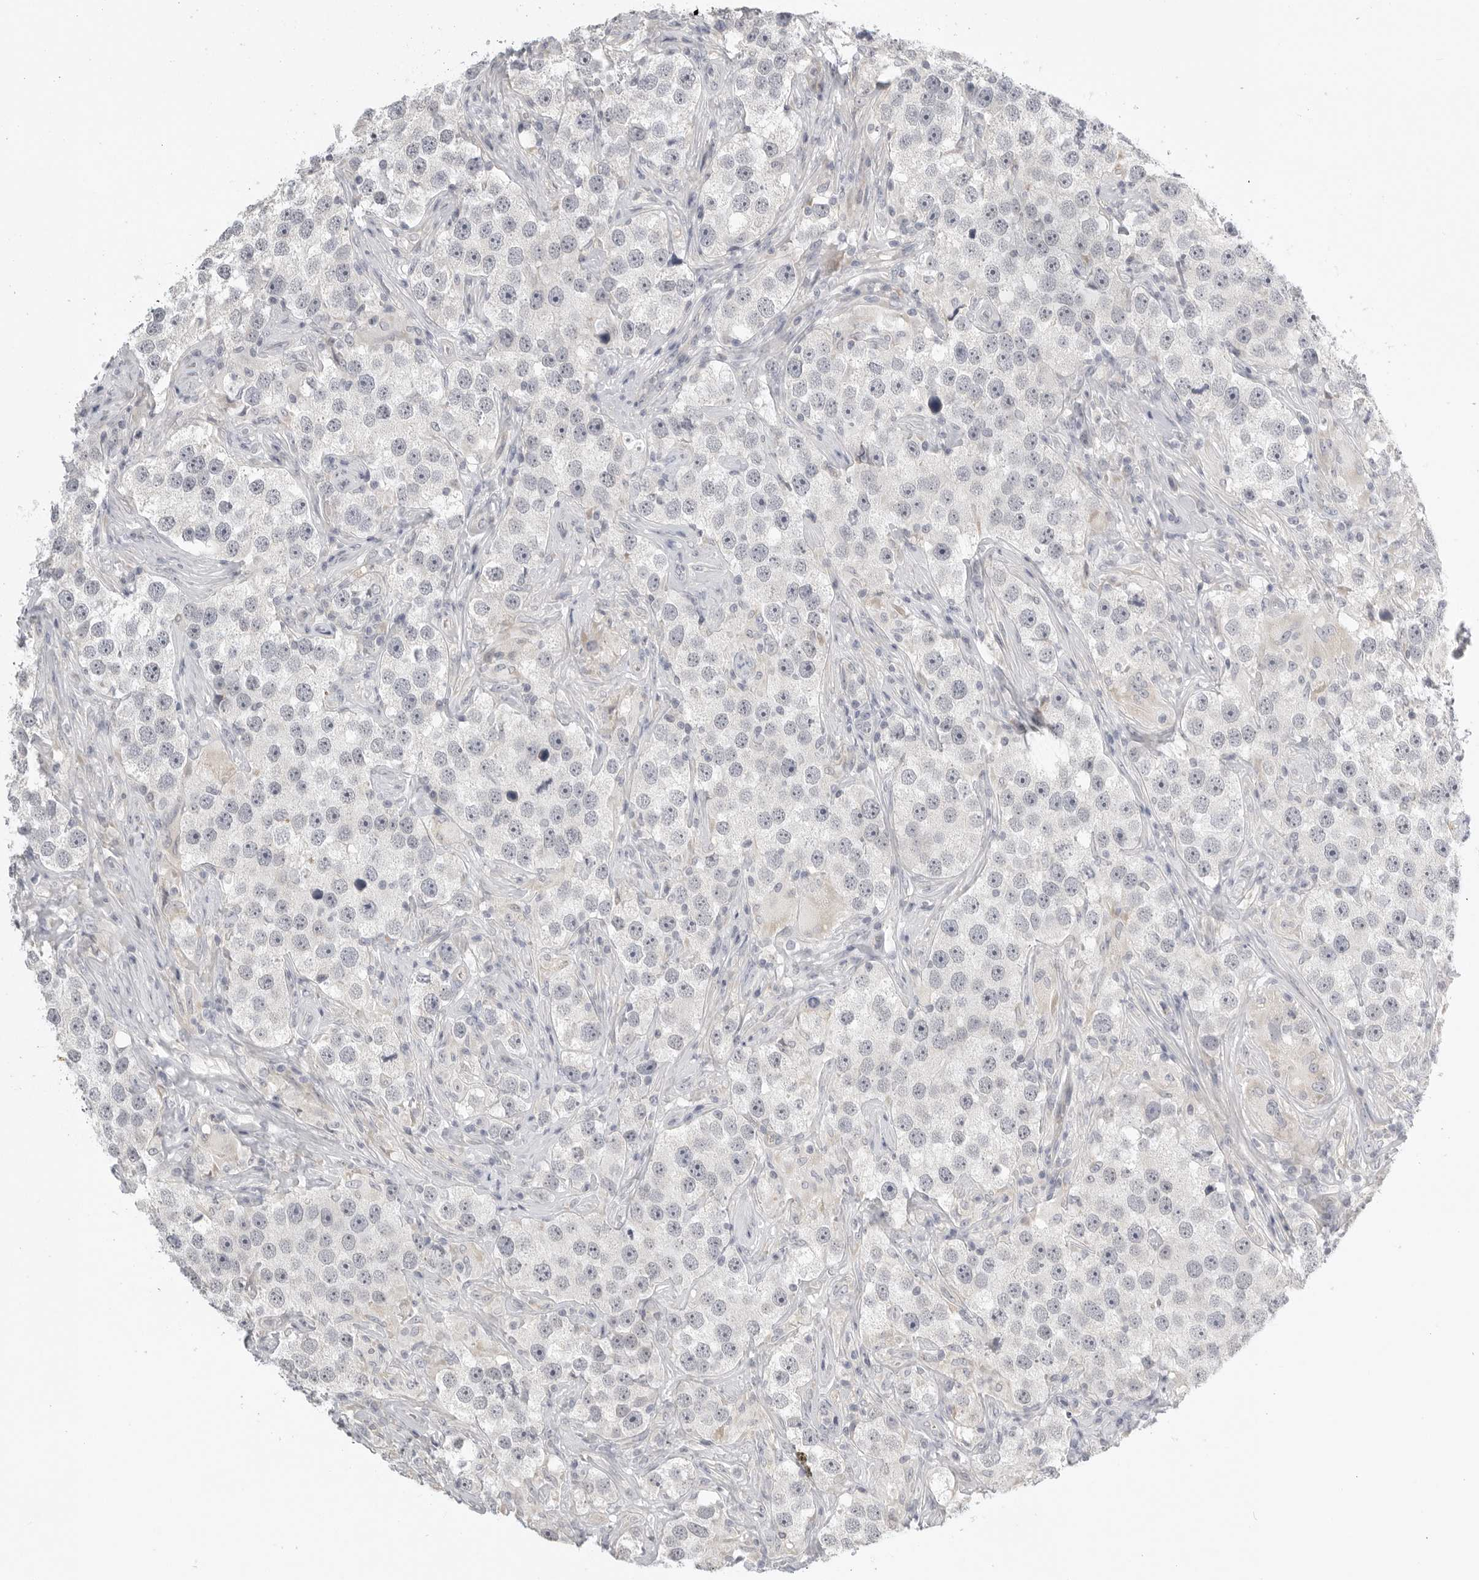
{"staining": {"intensity": "negative", "quantity": "none", "location": "none"}, "tissue": "testis cancer", "cell_type": "Tumor cells", "image_type": "cancer", "snomed": [{"axis": "morphology", "description": "Seminoma, NOS"}, {"axis": "topography", "description": "Testis"}], "caption": "High magnification brightfield microscopy of testis cancer stained with DAB (3,3'-diaminobenzidine) (brown) and counterstained with hematoxylin (blue): tumor cells show no significant positivity. (Brightfield microscopy of DAB immunohistochemistry at high magnification).", "gene": "STAB2", "patient": {"sex": "male", "age": 49}}